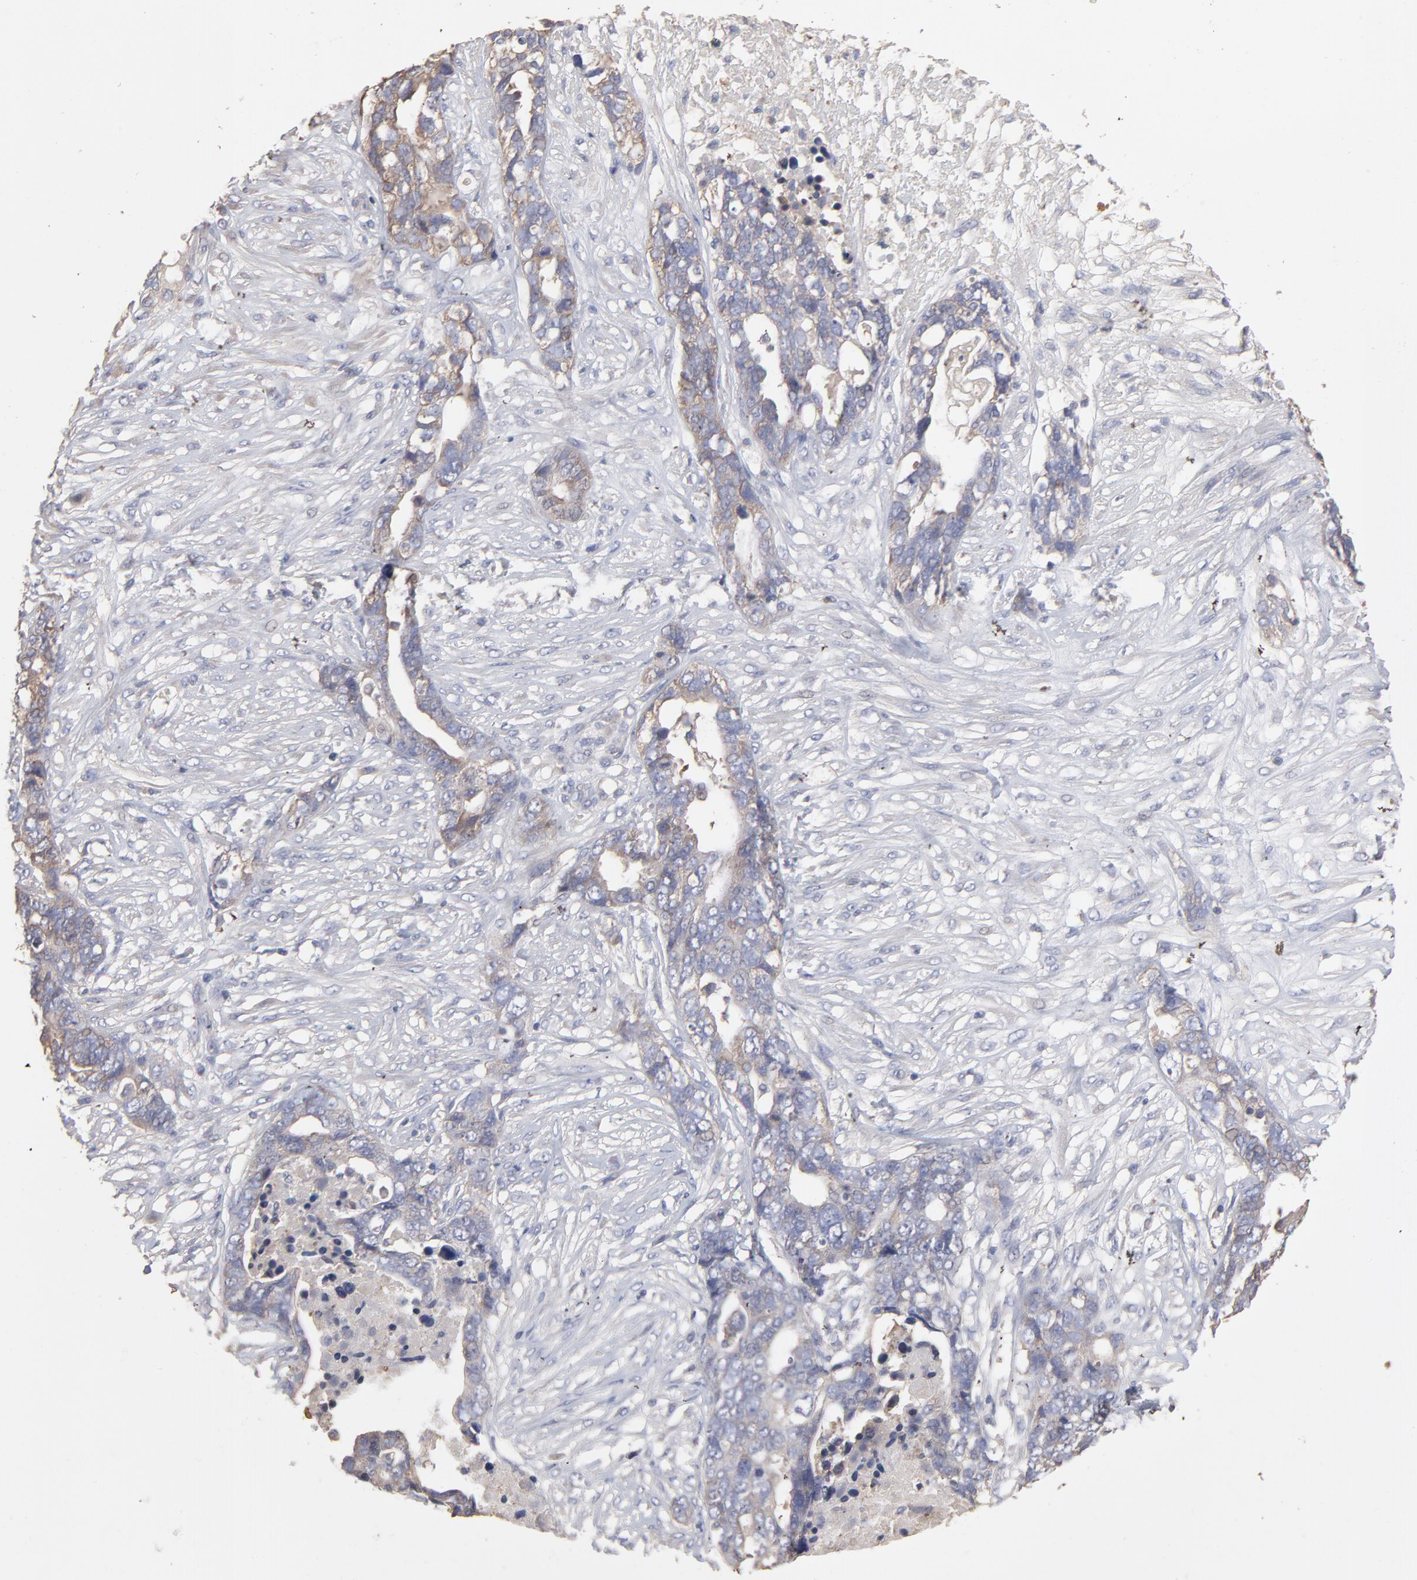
{"staining": {"intensity": "weak", "quantity": ">75%", "location": "cytoplasmic/membranous"}, "tissue": "ovarian cancer", "cell_type": "Tumor cells", "image_type": "cancer", "snomed": [{"axis": "morphology", "description": "Normal tissue, NOS"}, {"axis": "morphology", "description": "Cystadenocarcinoma, serous, NOS"}, {"axis": "topography", "description": "Fallopian tube"}, {"axis": "topography", "description": "Ovary"}], "caption": "Ovarian cancer stained for a protein (brown) reveals weak cytoplasmic/membranous positive staining in approximately >75% of tumor cells.", "gene": "TANGO2", "patient": {"sex": "female", "age": 56}}